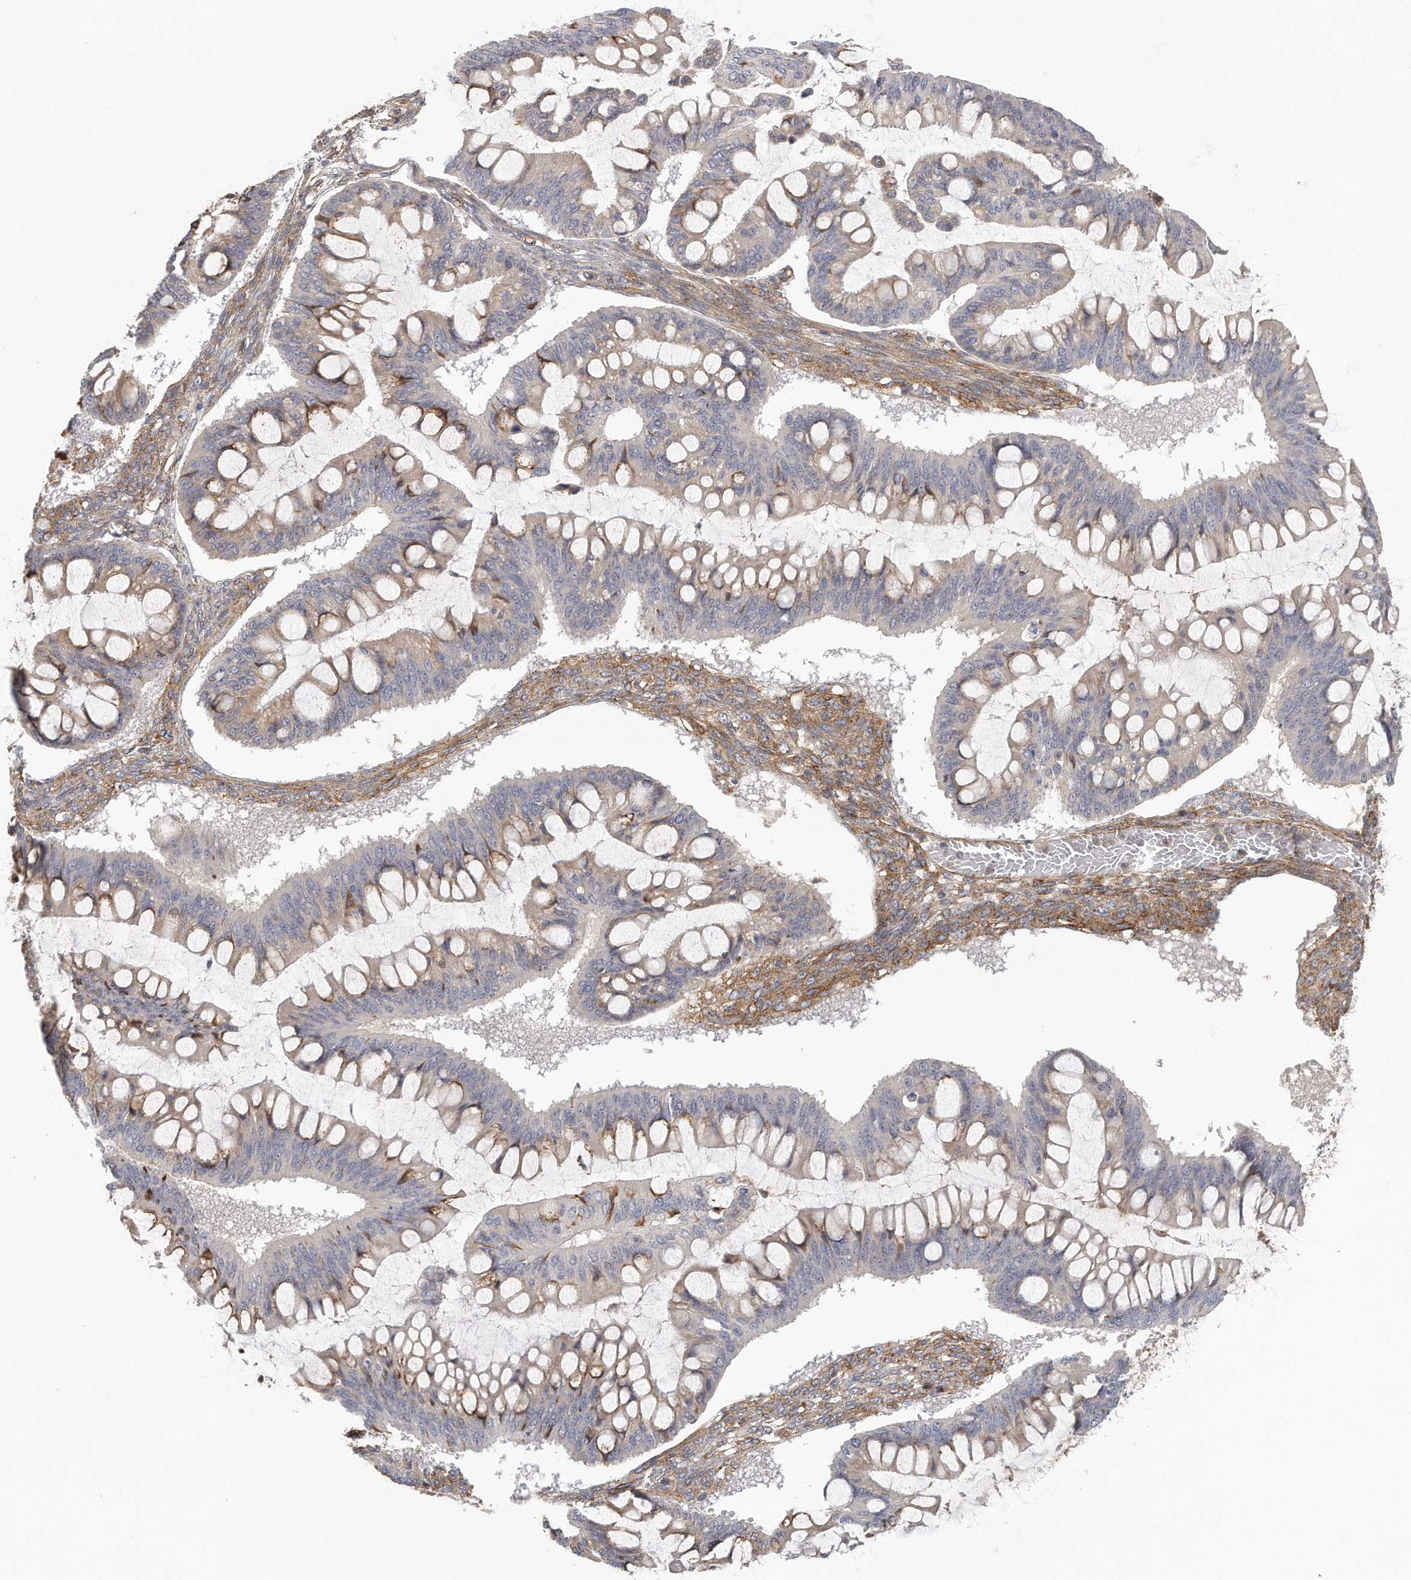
{"staining": {"intensity": "negative", "quantity": "none", "location": "none"}, "tissue": "ovarian cancer", "cell_type": "Tumor cells", "image_type": "cancer", "snomed": [{"axis": "morphology", "description": "Cystadenocarcinoma, mucinous, NOS"}, {"axis": "topography", "description": "Ovary"}], "caption": "Ovarian mucinous cystadenocarcinoma was stained to show a protein in brown. There is no significant expression in tumor cells.", "gene": "MTERF4", "patient": {"sex": "female", "age": 73}}